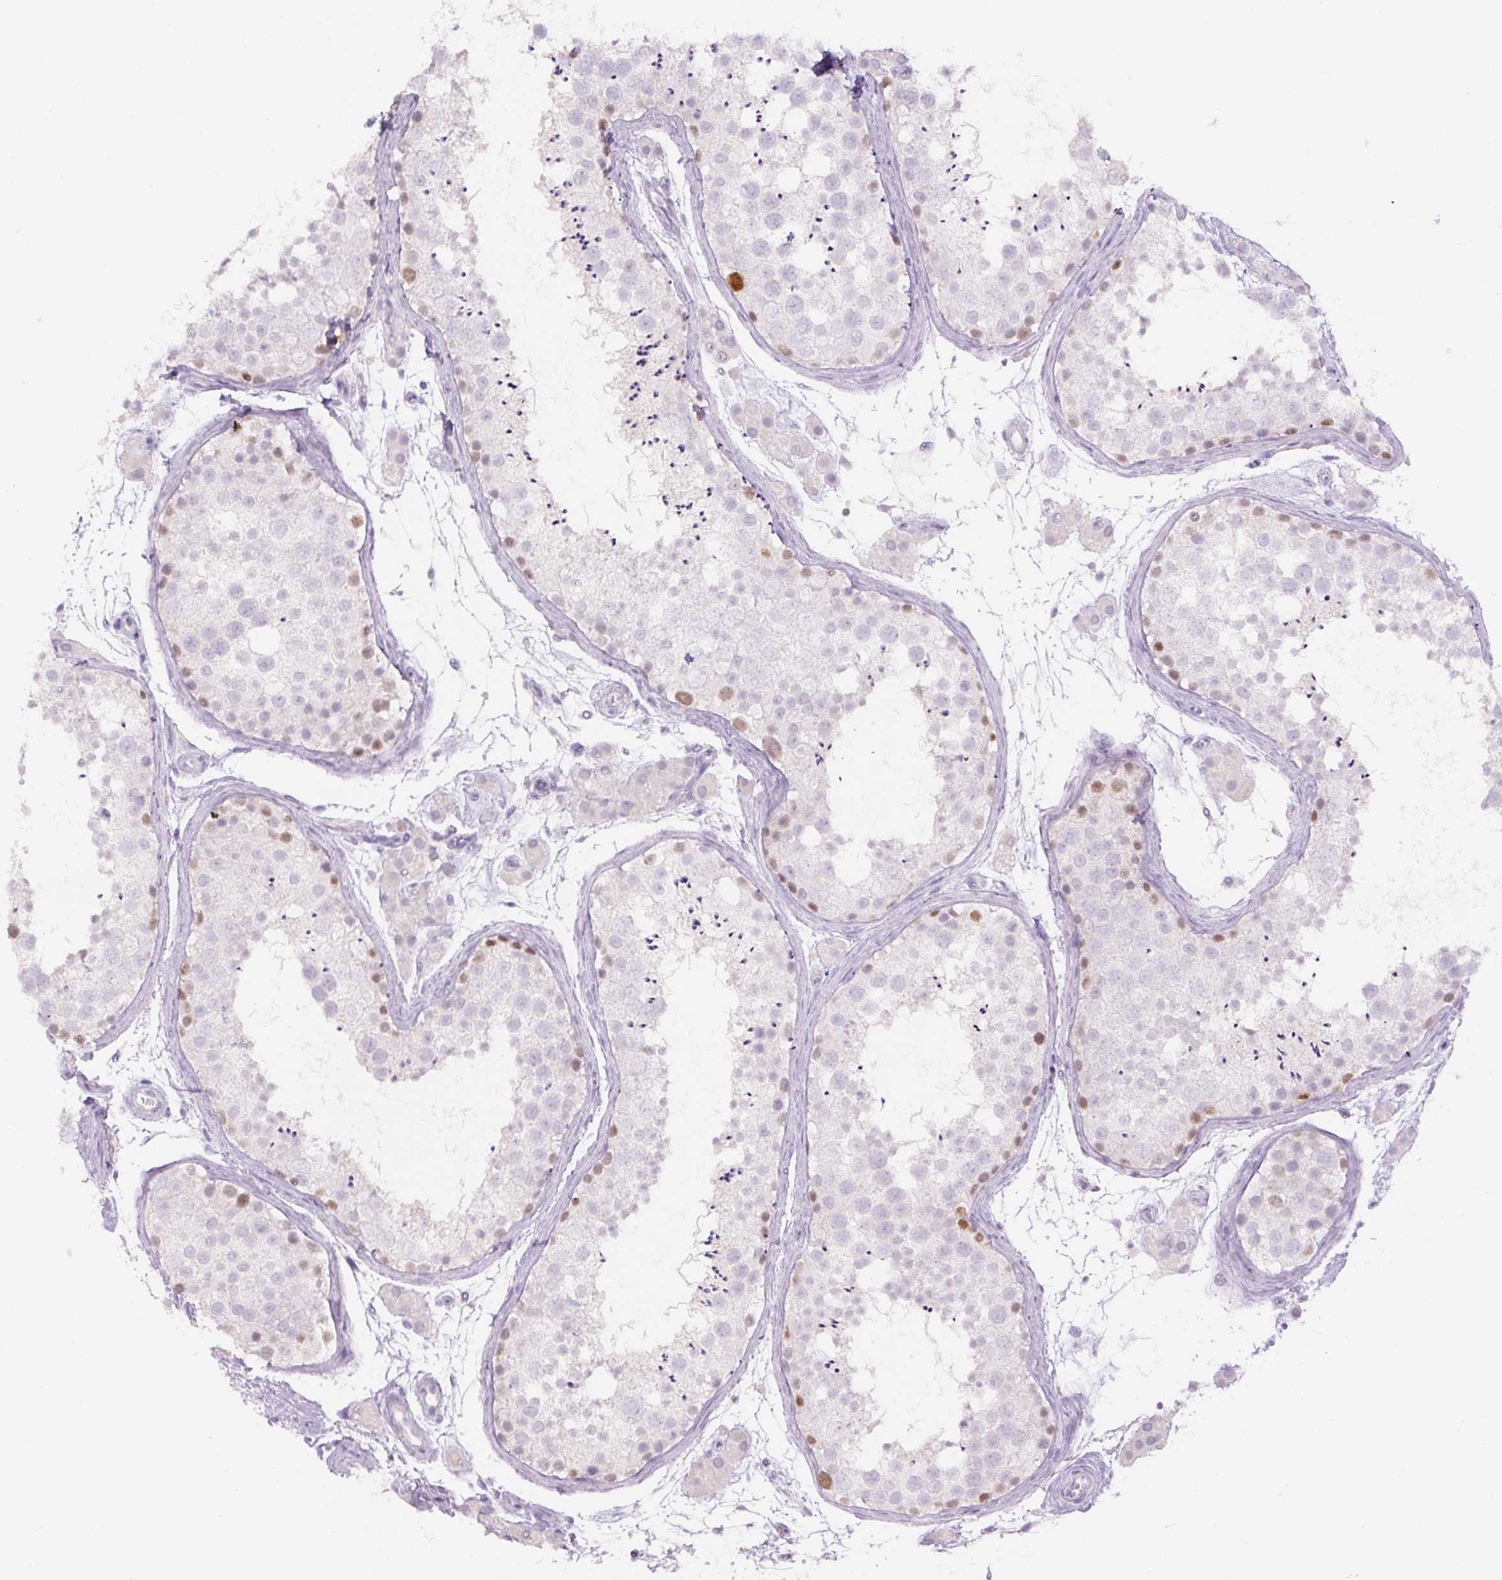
{"staining": {"intensity": "moderate", "quantity": "<25%", "location": "nuclear"}, "tissue": "testis", "cell_type": "Cells in seminiferous ducts", "image_type": "normal", "snomed": [{"axis": "morphology", "description": "Normal tissue, NOS"}, {"axis": "topography", "description": "Testis"}], "caption": "Immunohistochemistry (IHC) image of unremarkable testis stained for a protein (brown), which exhibits low levels of moderate nuclear expression in about <25% of cells in seminiferous ducts.", "gene": "SIX1", "patient": {"sex": "male", "age": 41}}